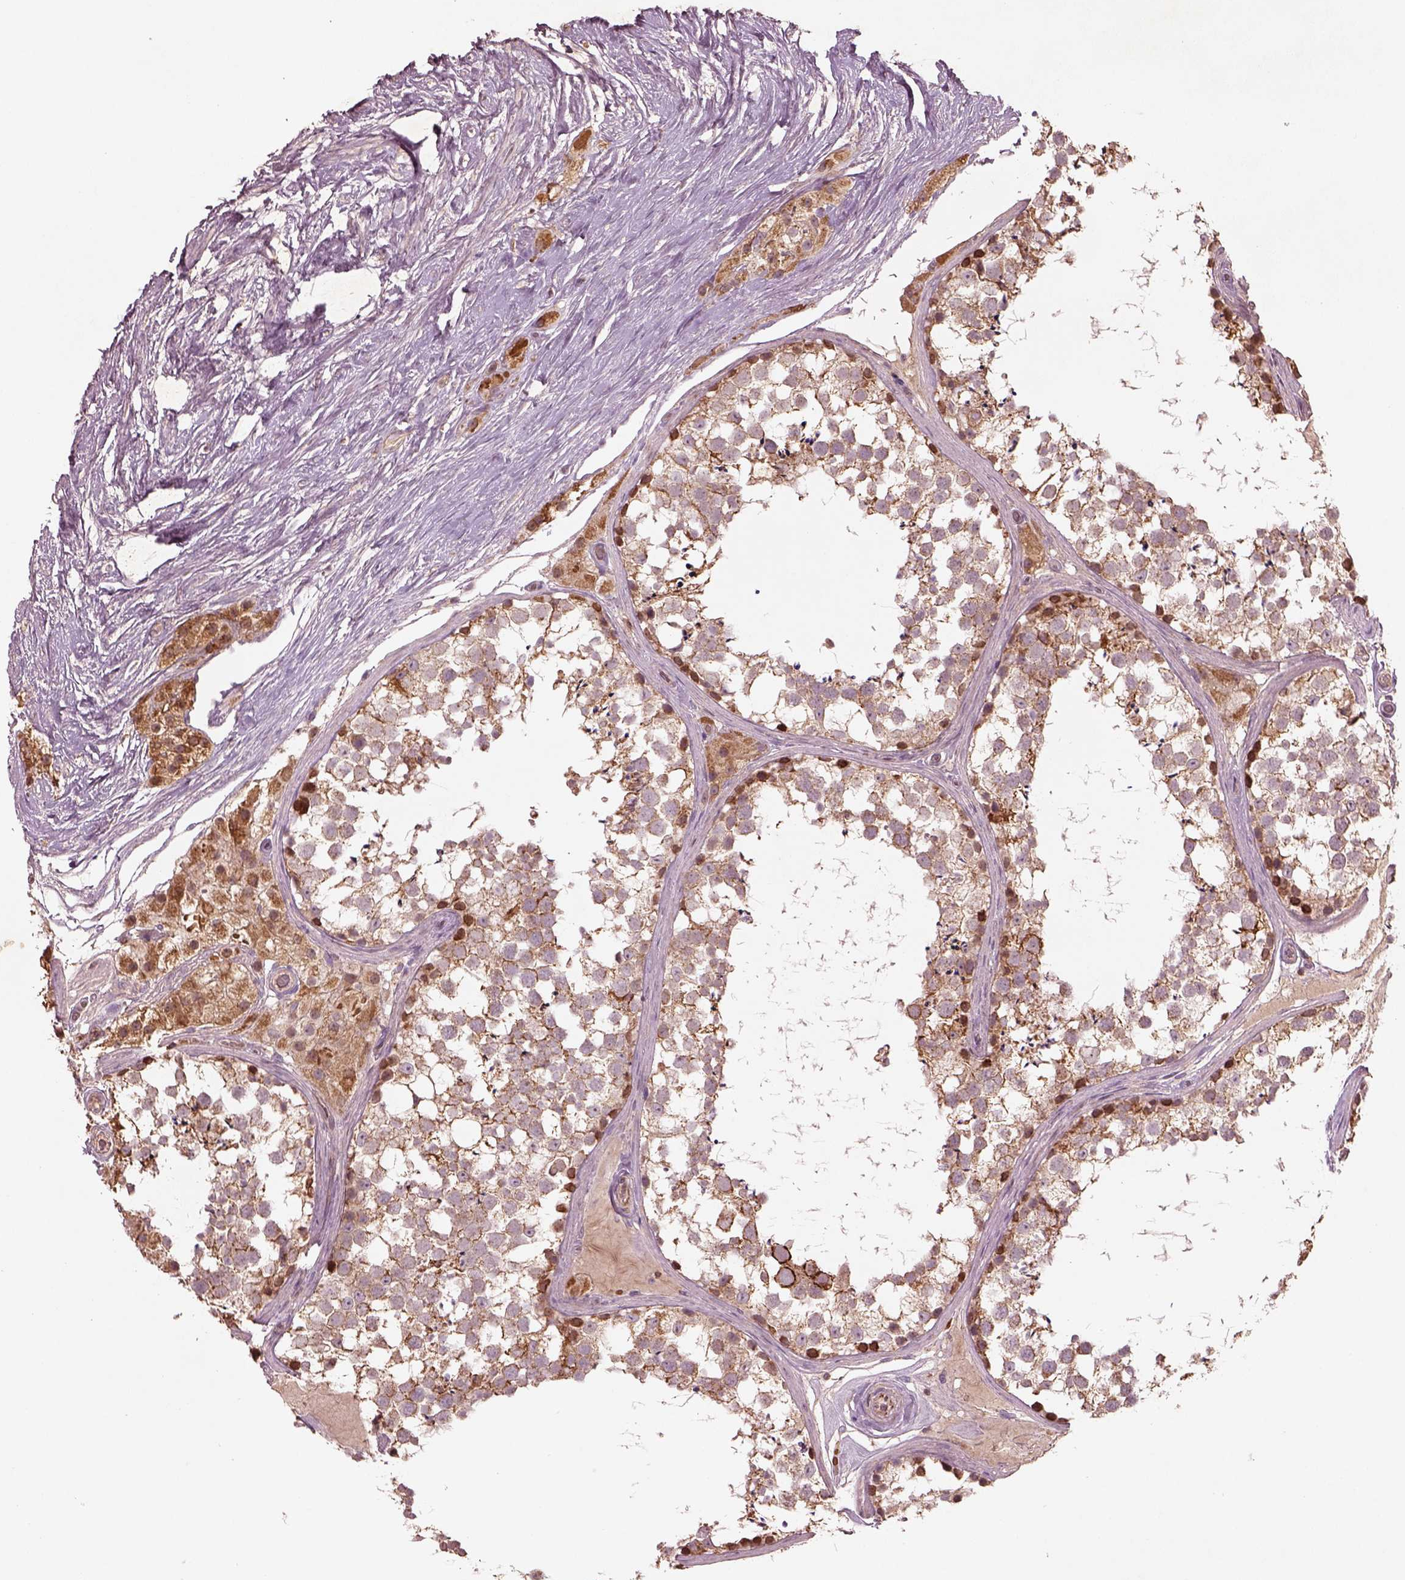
{"staining": {"intensity": "moderate", "quantity": ">75%", "location": "cytoplasmic/membranous"}, "tissue": "testis", "cell_type": "Cells in seminiferous ducts", "image_type": "normal", "snomed": [{"axis": "morphology", "description": "Normal tissue, NOS"}, {"axis": "morphology", "description": "Seminoma, NOS"}, {"axis": "topography", "description": "Testis"}], "caption": "A micrograph showing moderate cytoplasmic/membranous staining in approximately >75% of cells in seminiferous ducts in unremarkable testis, as visualized by brown immunohistochemical staining.", "gene": "SLC25A31", "patient": {"sex": "male", "age": 65}}